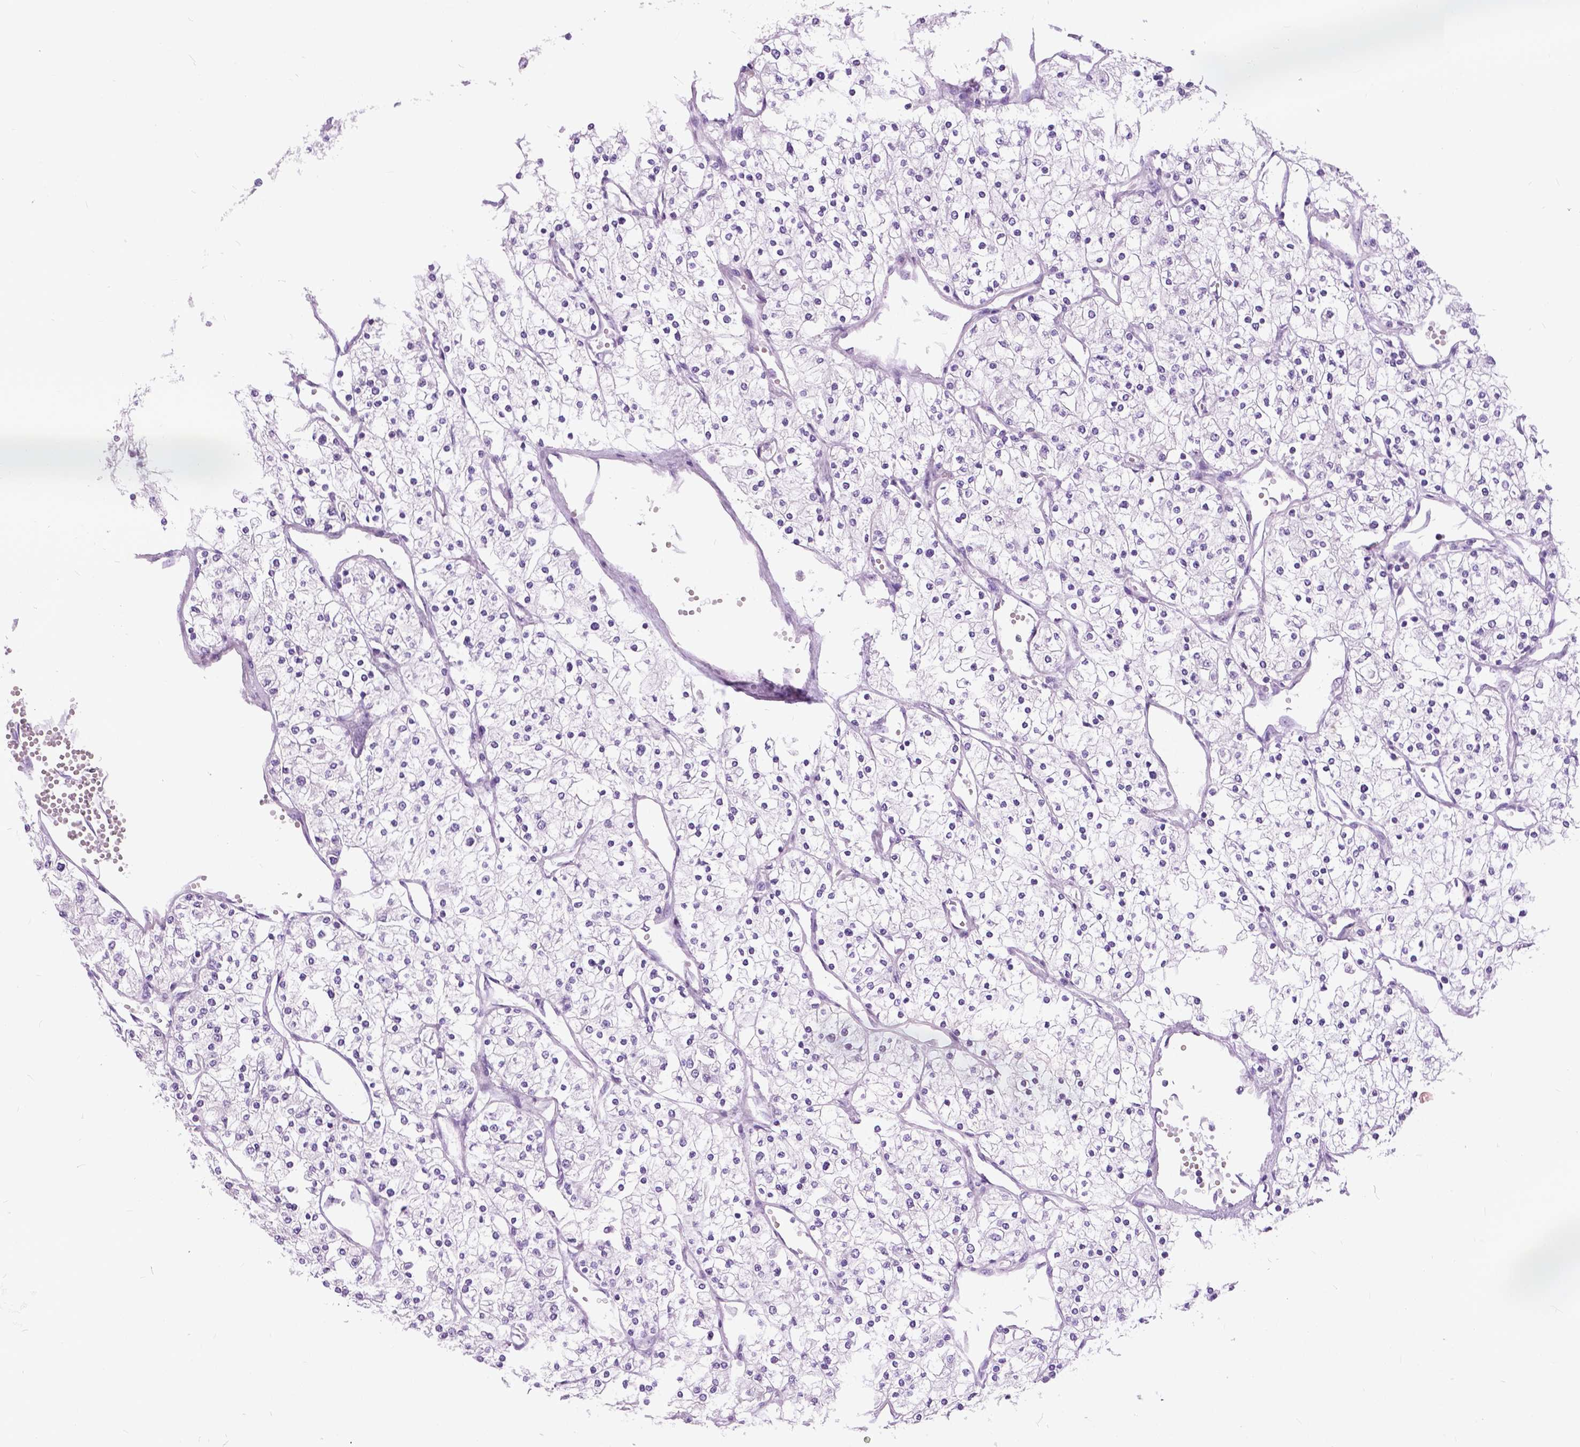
{"staining": {"intensity": "negative", "quantity": "none", "location": "none"}, "tissue": "renal cancer", "cell_type": "Tumor cells", "image_type": "cancer", "snomed": [{"axis": "morphology", "description": "Adenocarcinoma, NOS"}, {"axis": "topography", "description": "Kidney"}], "caption": "A histopathology image of adenocarcinoma (renal) stained for a protein demonstrates no brown staining in tumor cells. (DAB IHC, high magnification).", "gene": "TP53TG5", "patient": {"sex": "male", "age": 80}}